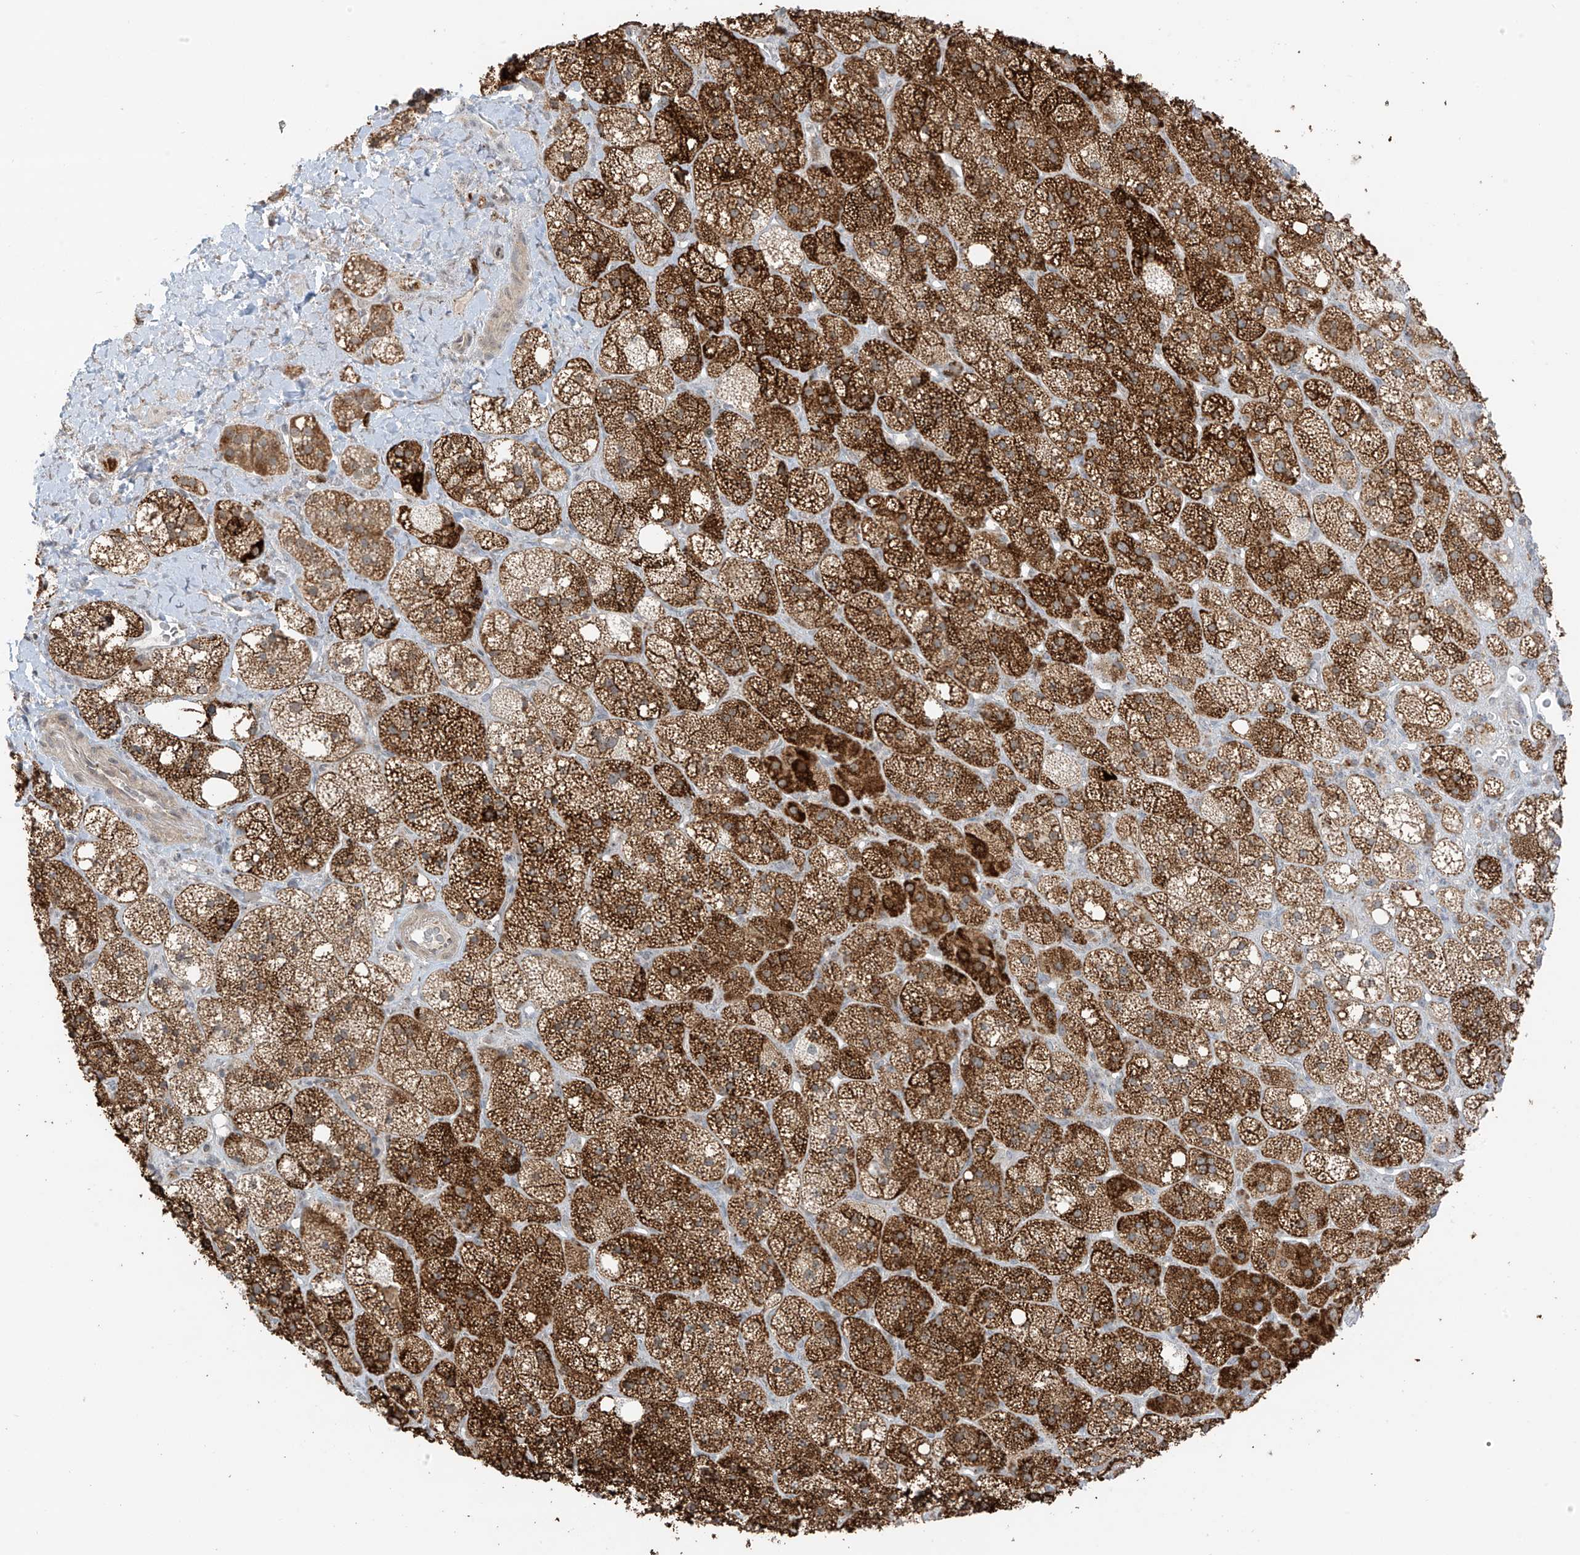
{"staining": {"intensity": "strong", "quantity": ">75%", "location": "cytoplasmic/membranous"}, "tissue": "adrenal gland", "cell_type": "Glandular cells", "image_type": "normal", "snomed": [{"axis": "morphology", "description": "Normal tissue, NOS"}, {"axis": "topography", "description": "Adrenal gland"}], "caption": "Normal adrenal gland shows strong cytoplasmic/membranous expression in approximately >75% of glandular cells.", "gene": "N4BP3", "patient": {"sex": "male", "age": 61}}